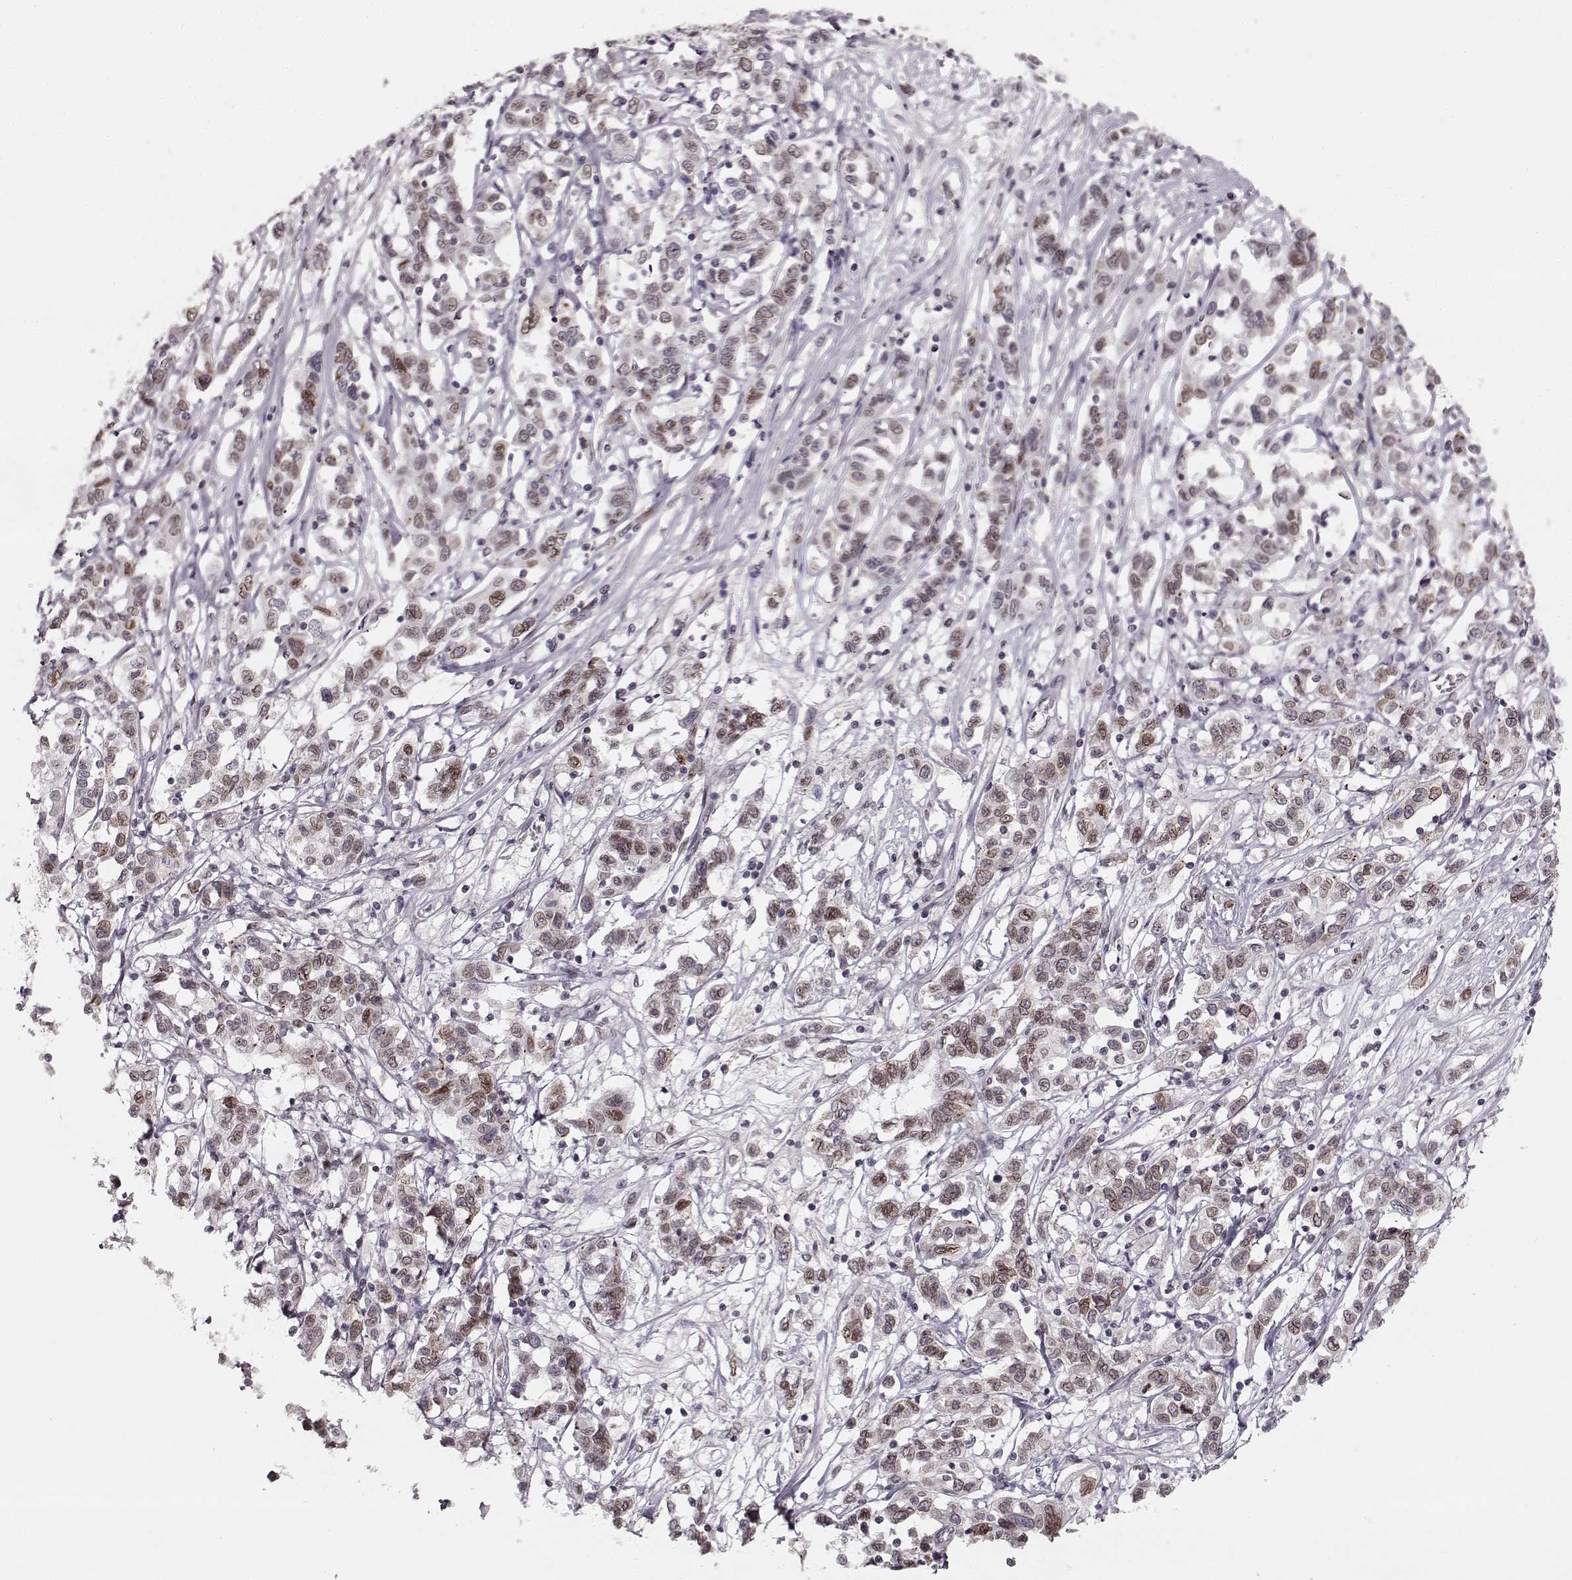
{"staining": {"intensity": "moderate", "quantity": ">75%", "location": "cytoplasmic/membranous,nuclear"}, "tissue": "liver cancer", "cell_type": "Tumor cells", "image_type": "cancer", "snomed": [{"axis": "morphology", "description": "Adenocarcinoma, NOS"}, {"axis": "morphology", "description": "Cholangiocarcinoma"}, {"axis": "topography", "description": "Liver"}], "caption": "Liver cholangiocarcinoma stained with a protein marker reveals moderate staining in tumor cells.", "gene": "DCAF12", "patient": {"sex": "male", "age": 64}}